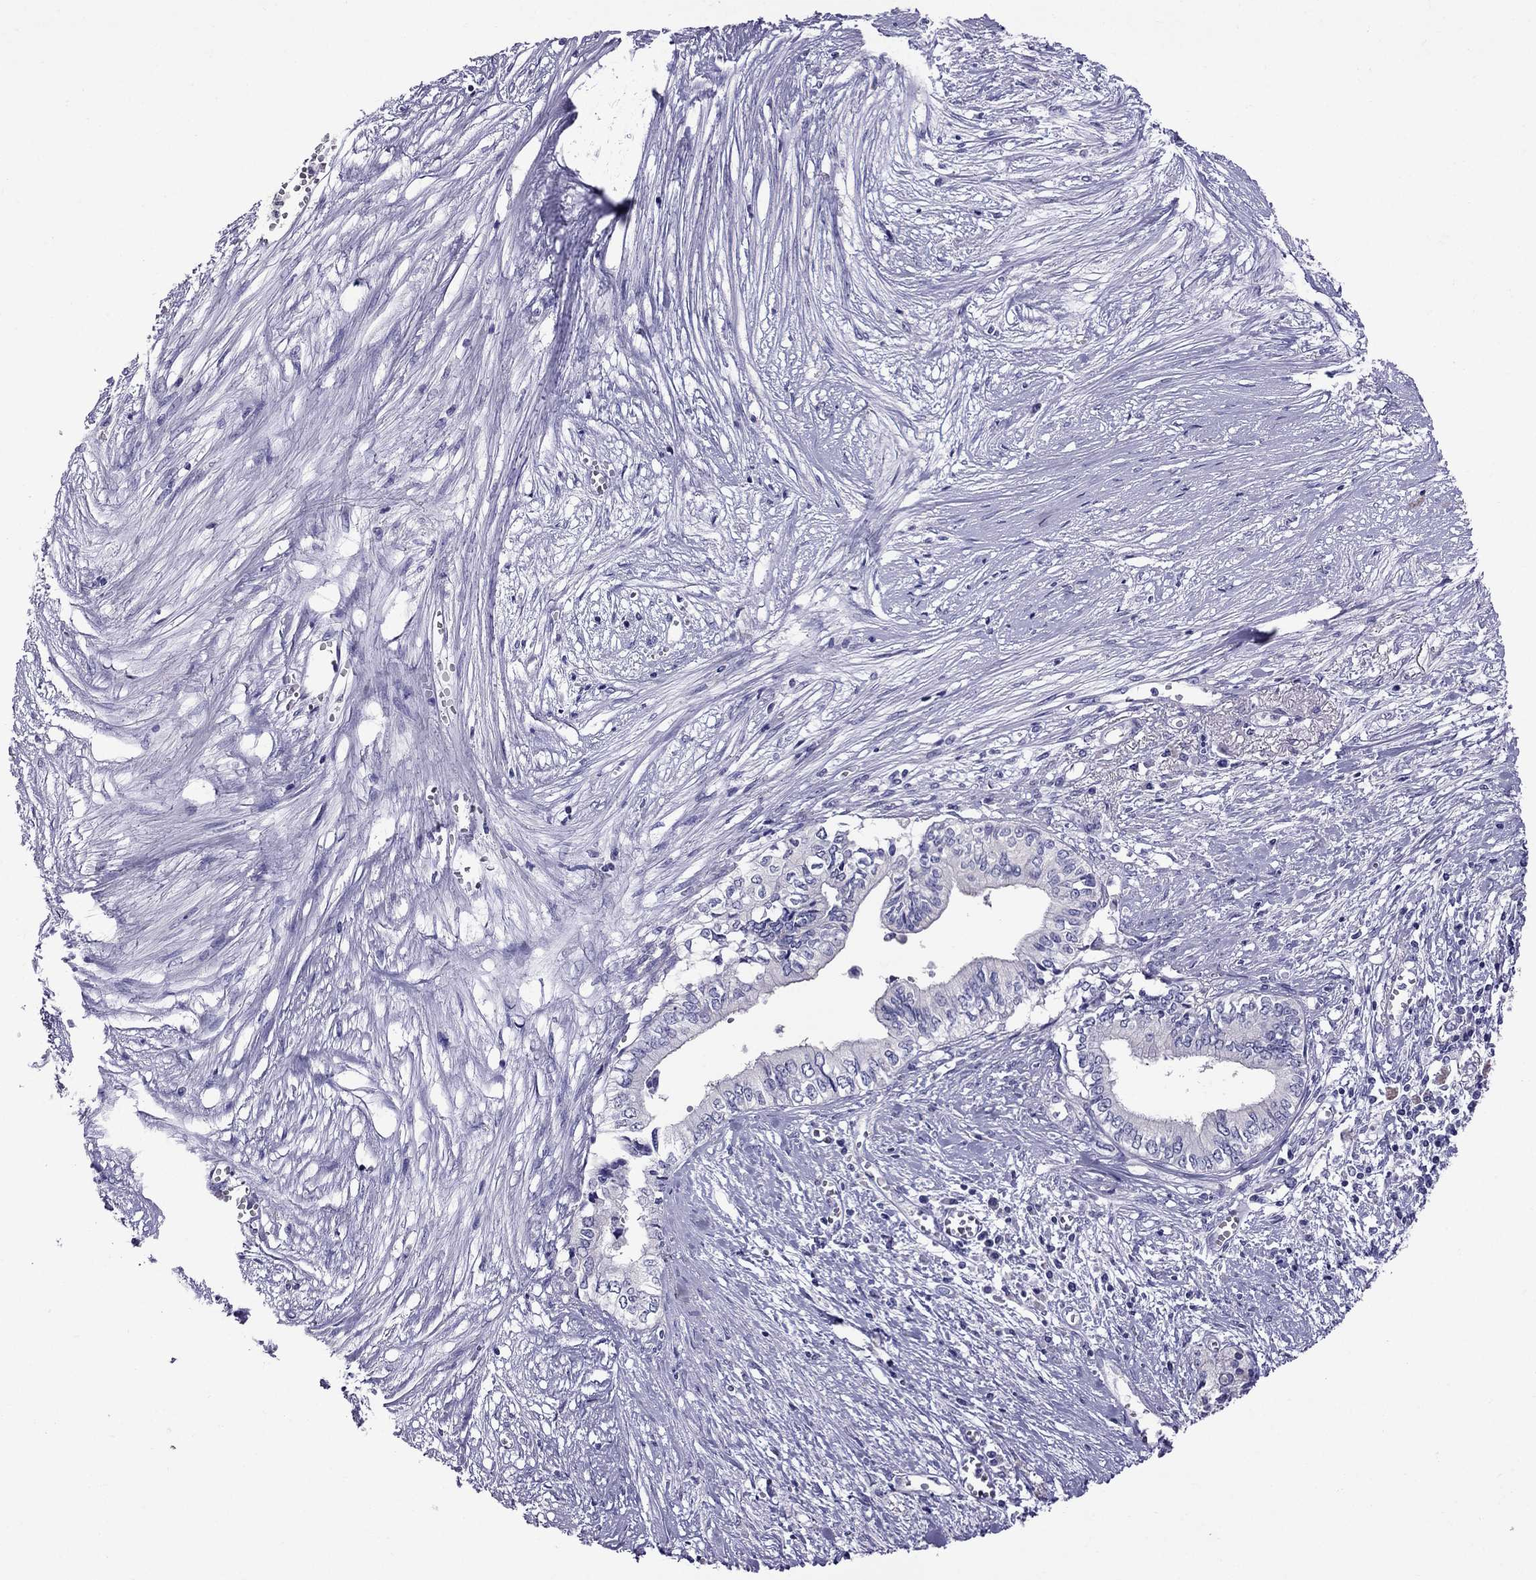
{"staining": {"intensity": "negative", "quantity": "none", "location": "none"}, "tissue": "pancreatic cancer", "cell_type": "Tumor cells", "image_type": "cancer", "snomed": [{"axis": "morphology", "description": "Adenocarcinoma, NOS"}, {"axis": "topography", "description": "Pancreas"}], "caption": "The image reveals no significant positivity in tumor cells of pancreatic cancer. (Immunohistochemistry, brightfield microscopy, high magnification).", "gene": "OXCT2", "patient": {"sex": "female", "age": 61}}